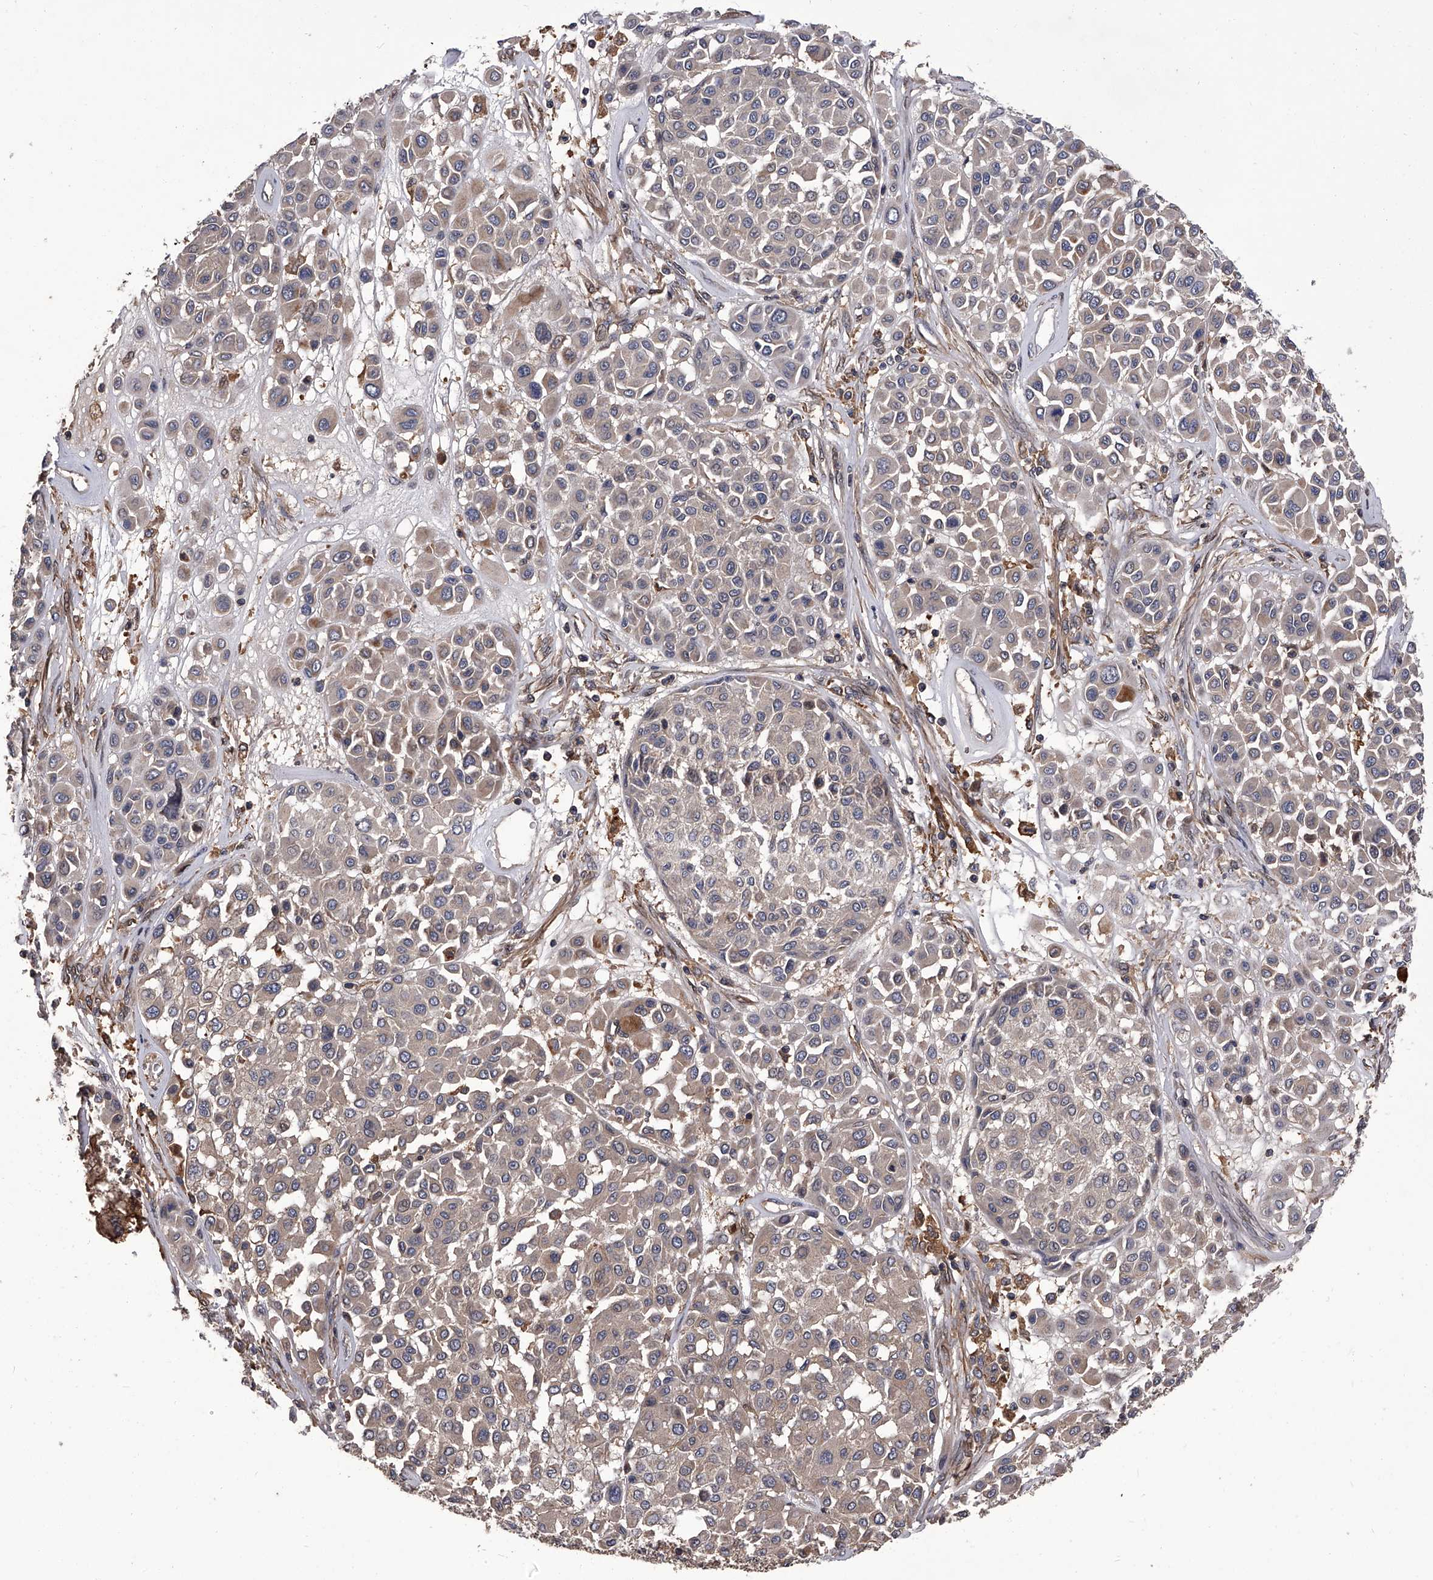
{"staining": {"intensity": "weak", "quantity": ">75%", "location": "cytoplasmic/membranous"}, "tissue": "melanoma", "cell_type": "Tumor cells", "image_type": "cancer", "snomed": [{"axis": "morphology", "description": "Malignant melanoma, Metastatic site"}, {"axis": "topography", "description": "Soft tissue"}], "caption": "Melanoma stained with DAB immunohistochemistry (IHC) demonstrates low levels of weak cytoplasmic/membranous positivity in approximately >75% of tumor cells.", "gene": "STK36", "patient": {"sex": "male", "age": 41}}